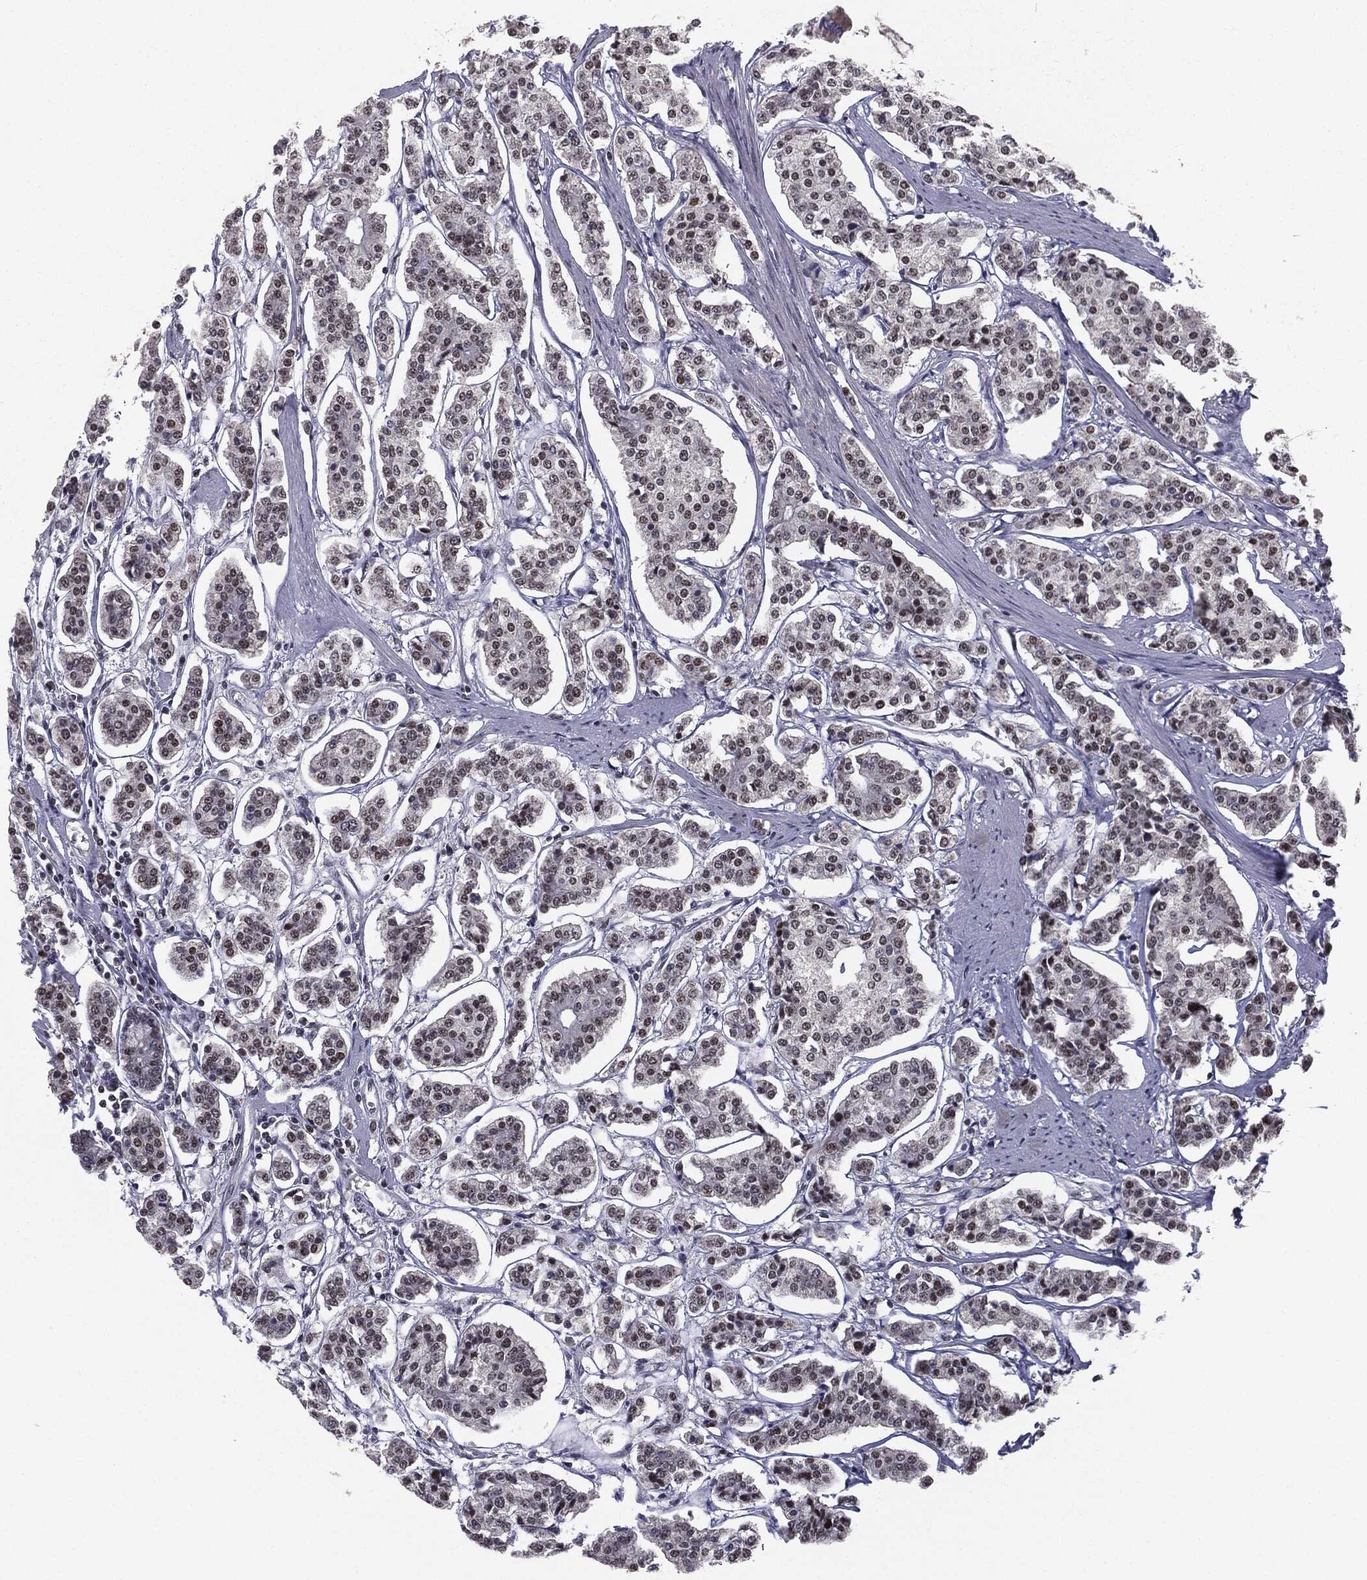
{"staining": {"intensity": "negative", "quantity": "none", "location": "none"}, "tissue": "carcinoid", "cell_type": "Tumor cells", "image_type": "cancer", "snomed": [{"axis": "morphology", "description": "Carcinoid, malignant, NOS"}, {"axis": "topography", "description": "Small intestine"}], "caption": "High power microscopy histopathology image of an immunohistochemistry histopathology image of carcinoid, revealing no significant positivity in tumor cells. (DAB (3,3'-diaminobenzidine) immunohistochemistry with hematoxylin counter stain).", "gene": "MDC1", "patient": {"sex": "female", "age": 65}}